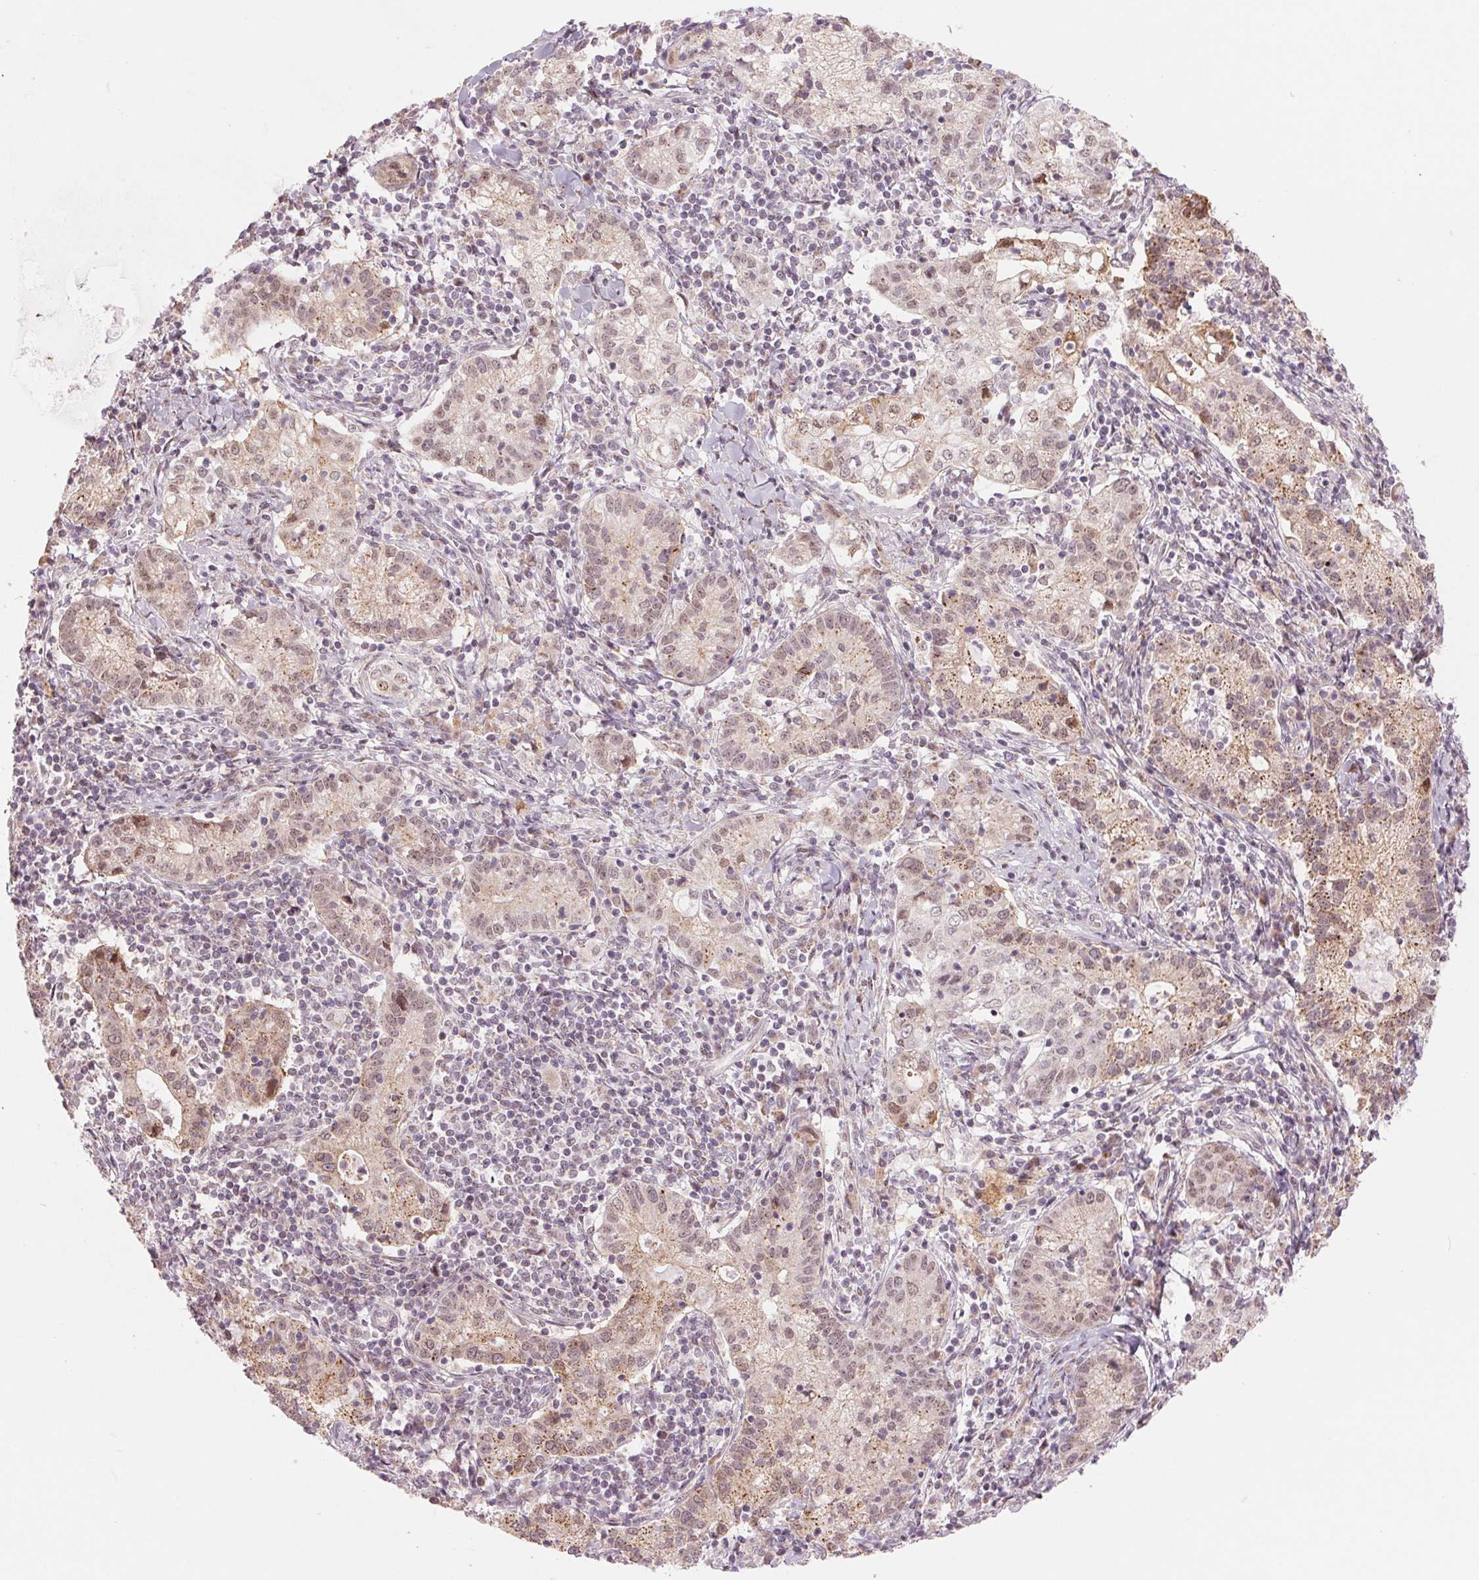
{"staining": {"intensity": "weak", "quantity": ">75%", "location": "cytoplasmic/membranous,nuclear"}, "tissue": "cervical cancer", "cell_type": "Tumor cells", "image_type": "cancer", "snomed": [{"axis": "morphology", "description": "Normal tissue, NOS"}, {"axis": "morphology", "description": "Adenocarcinoma, NOS"}, {"axis": "topography", "description": "Cervix"}], "caption": "High-power microscopy captured an immunohistochemistry histopathology image of cervical cancer, revealing weak cytoplasmic/membranous and nuclear expression in about >75% of tumor cells.", "gene": "ARHGAP32", "patient": {"sex": "female", "age": 44}}